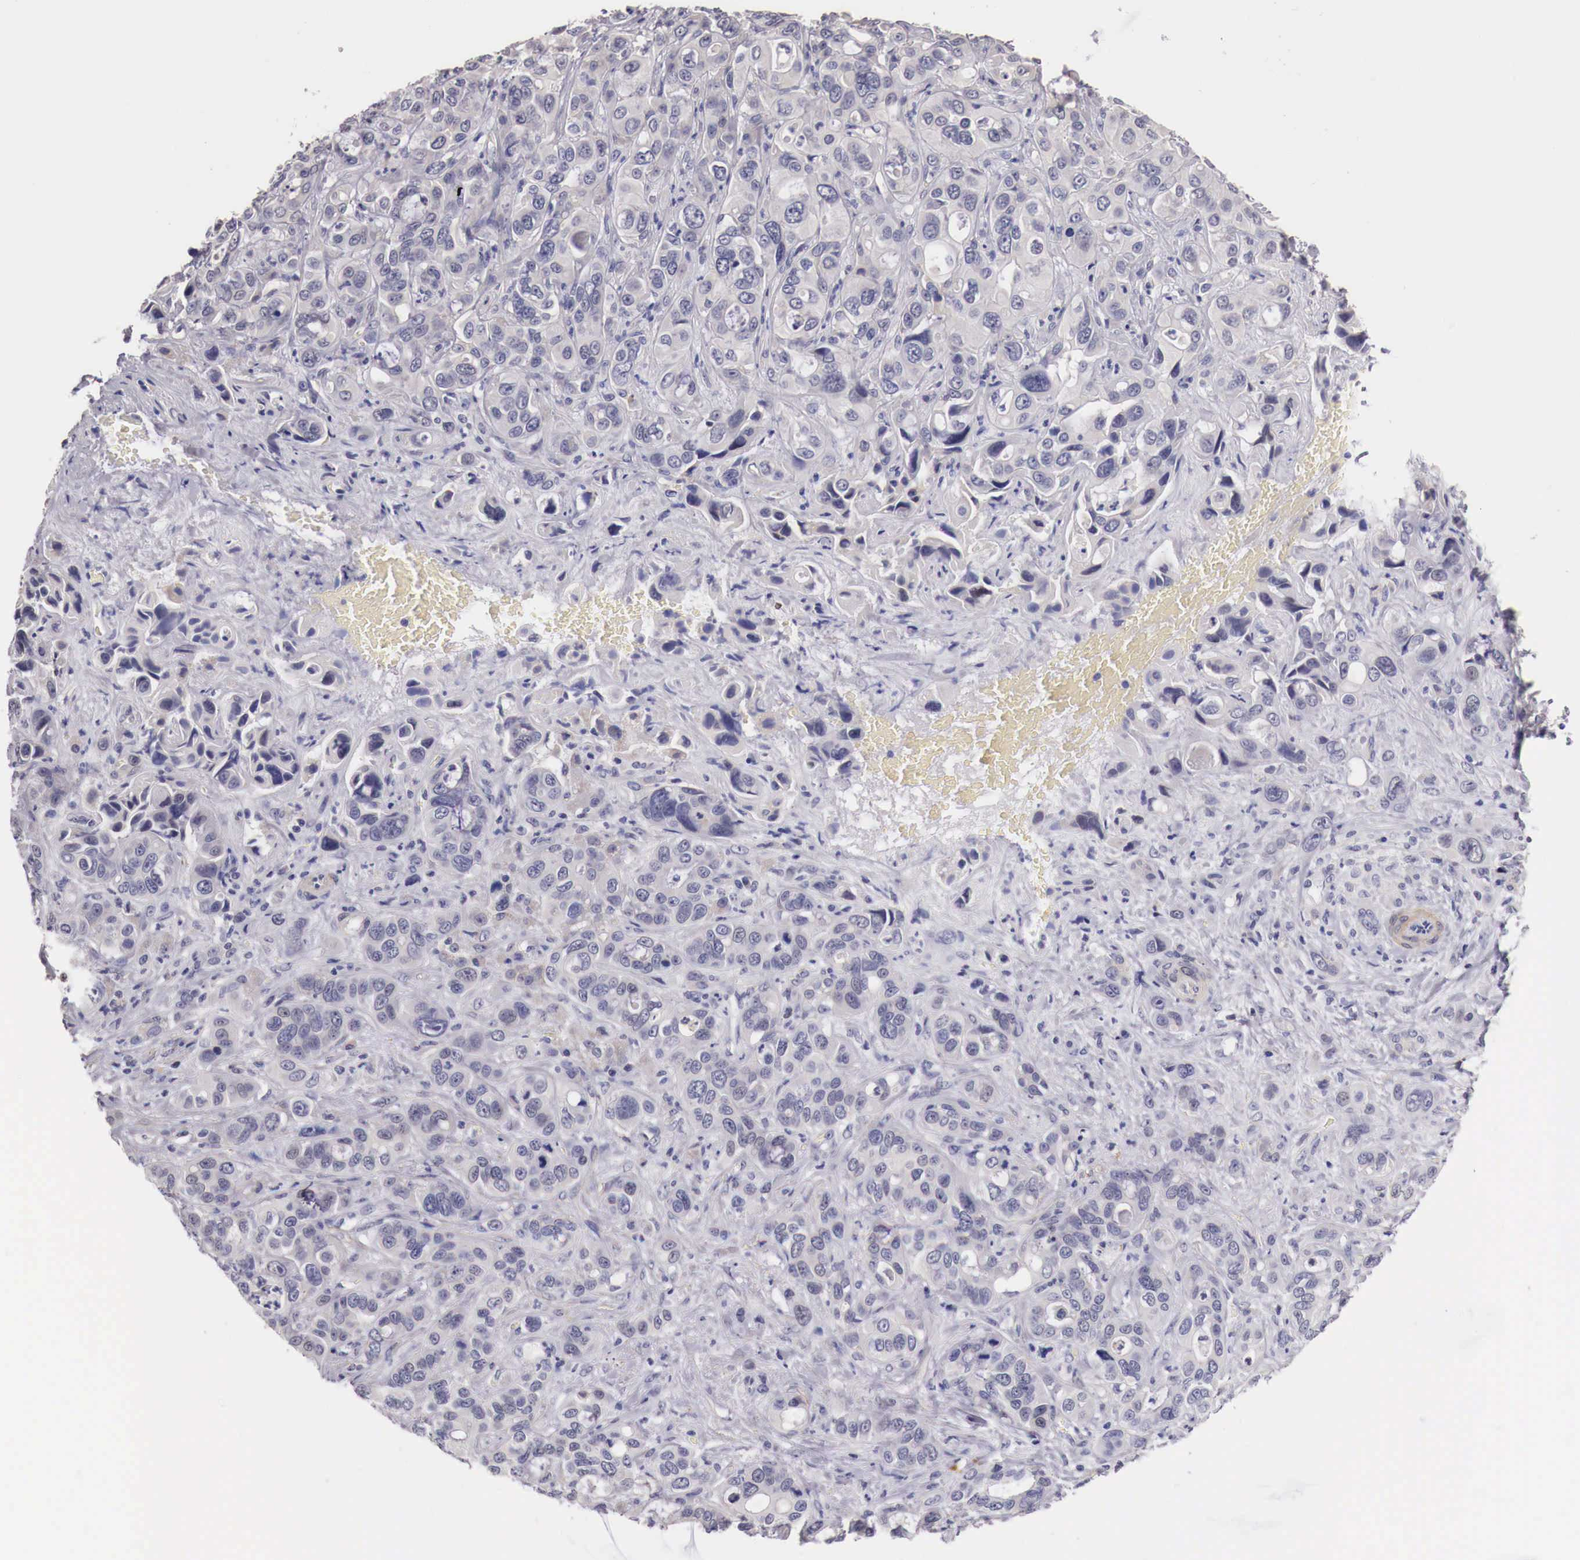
{"staining": {"intensity": "negative", "quantity": "none", "location": "none"}, "tissue": "liver cancer", "cell_type": "Tumor cells", "image_type": "cancer", "snomed": [{"axis": "morphology", "description": "Cholangiocarcinoma"}, {"axis": "topography", "description": "Liver"}], "caption": "Immunohistochemical staining of human liver cancer (cholangiocarcinoma) reveals no significant positivity in tumor cells.", "gene": "ENOX2", "patient": {"sex": "female", "age": 79}}